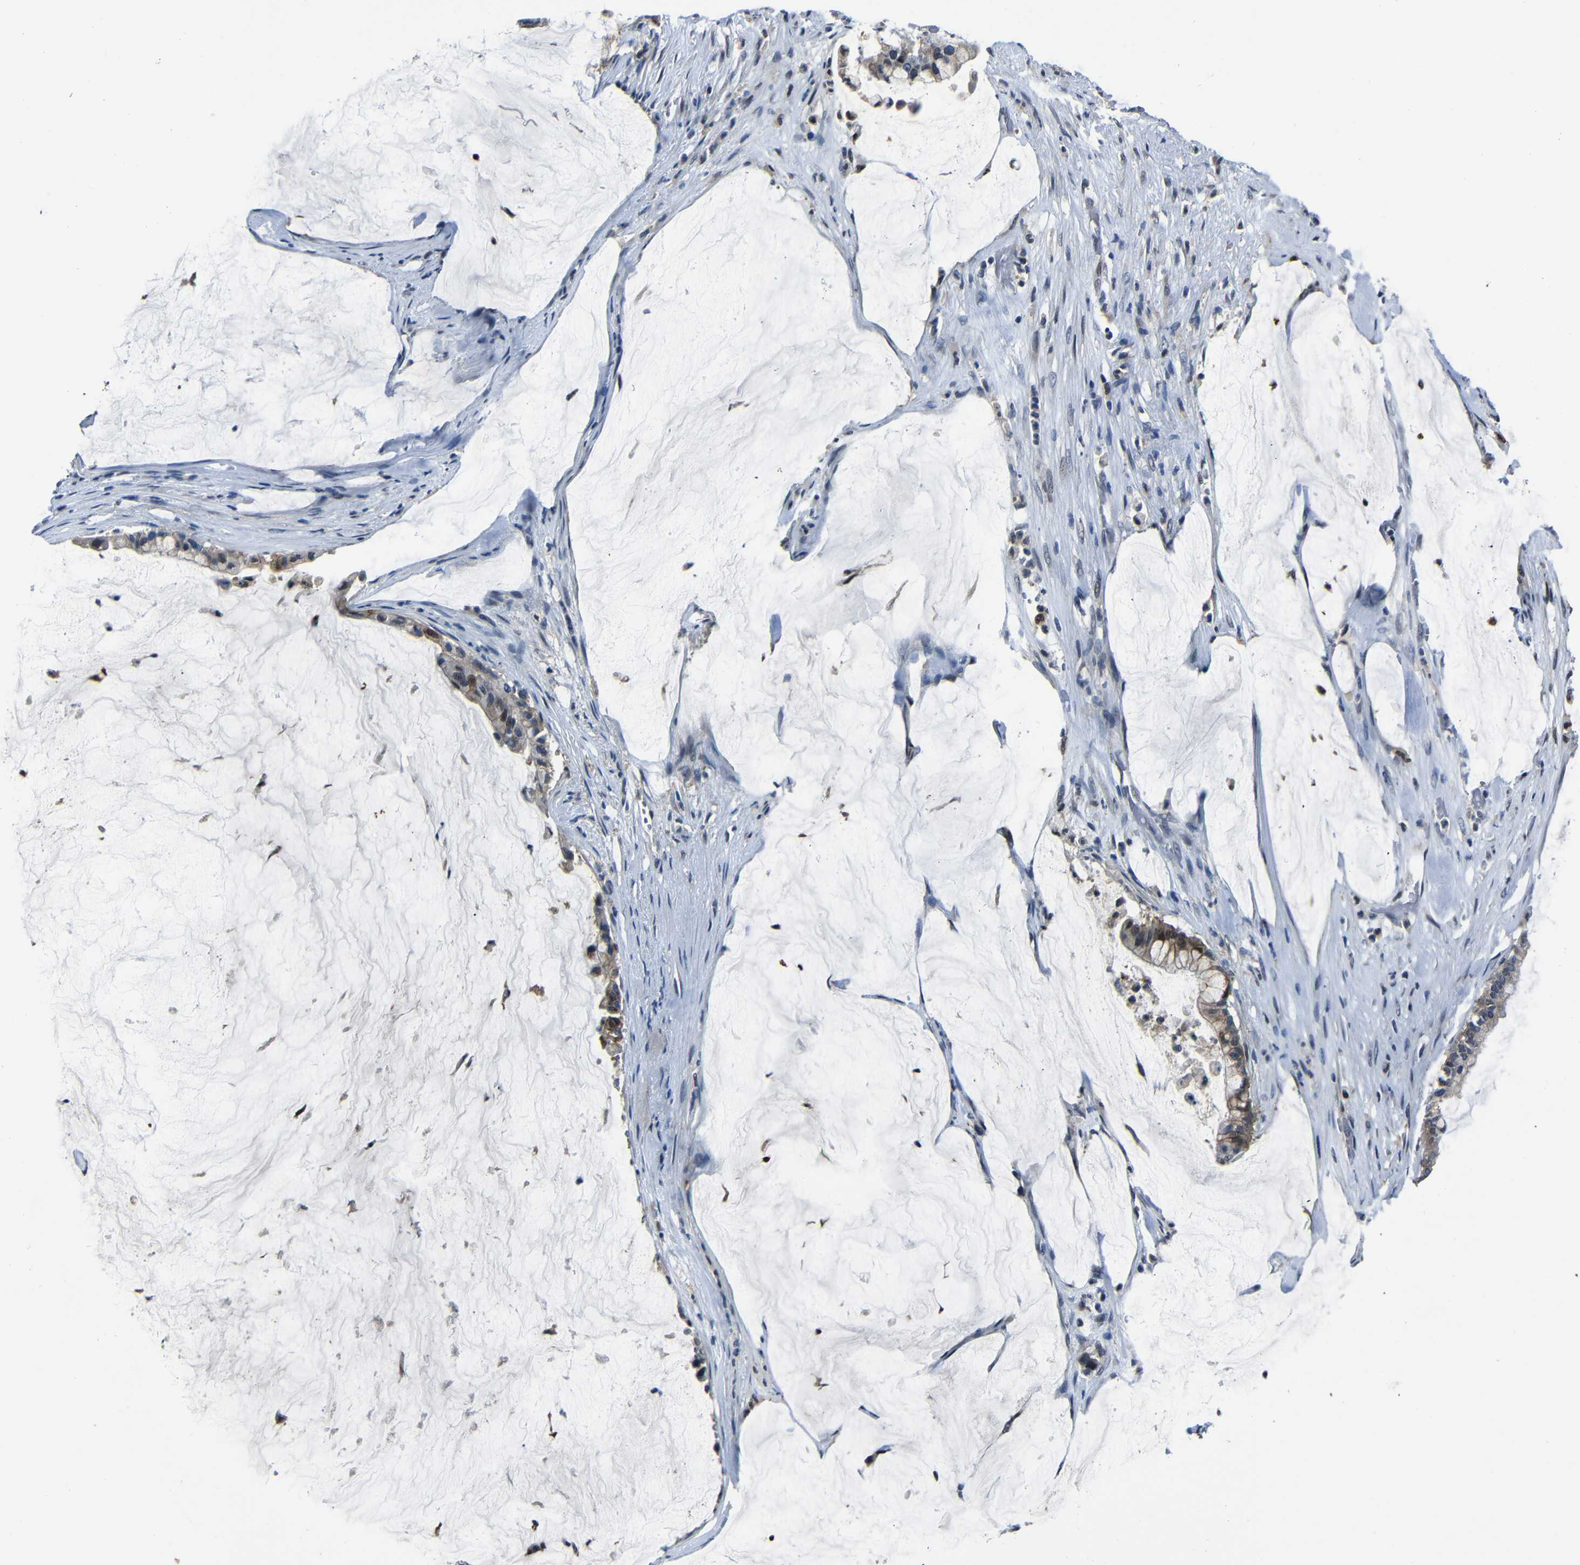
{"staining": {"intensity": "moderate", "quantity": "25%-75%", "location": "cytoplasmic/membranous"}, "tissue": "pancreatic cancer", "cell_type": "Tumor cells", "image_type": "cancer", "snomed": [{"axis": "morphology", "description": "Adenocarcinoma, NOS"}, {"axis": "topography", "description": "Pancreas"}], "caption": "A medium amount of moderate cytoplasmic/membranous positivity is present in about 25%-75% of tumor cells in adenocarcinoma (pancreatic) tissue.", "gene": "SEMA4B", "patient": {"sex": "male", "age": 41}}